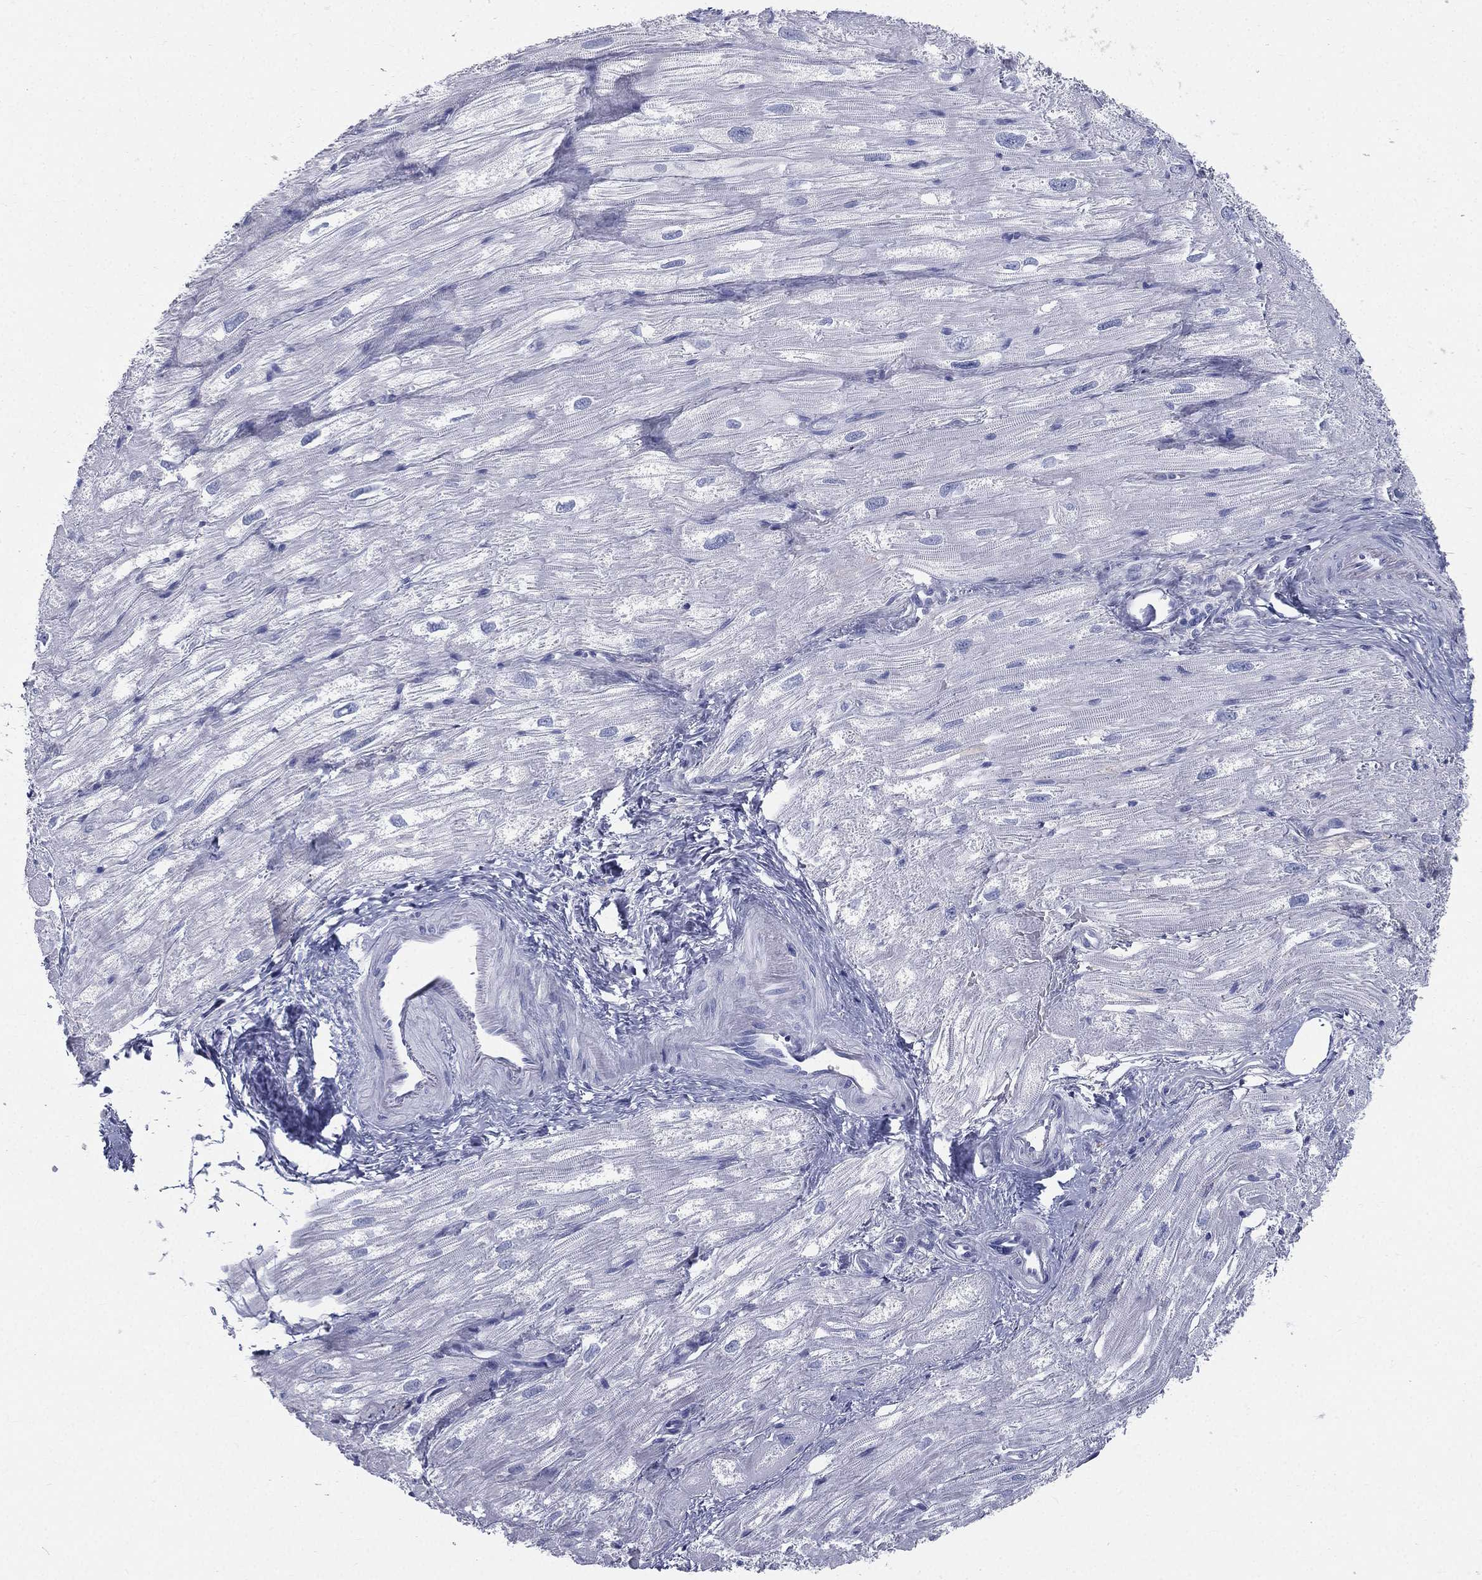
{"staining": {"intensity": "negative", "quantity": "none", "location": "none"}, "tissue": "heart muscle", "cell_type": "Cardiomyocytes", "image_type": "normal", "snomed": [{"axis": "morphology", "description": "Normal tissue, NOS"}, {"axis": "topography", "description": "Heart"}], "caption": "The histopathology image exhibits no significant expression in cardiomyocytes of heart muscle.", "gene": "HP", "patient": {"sex": "male", "age": 62}}